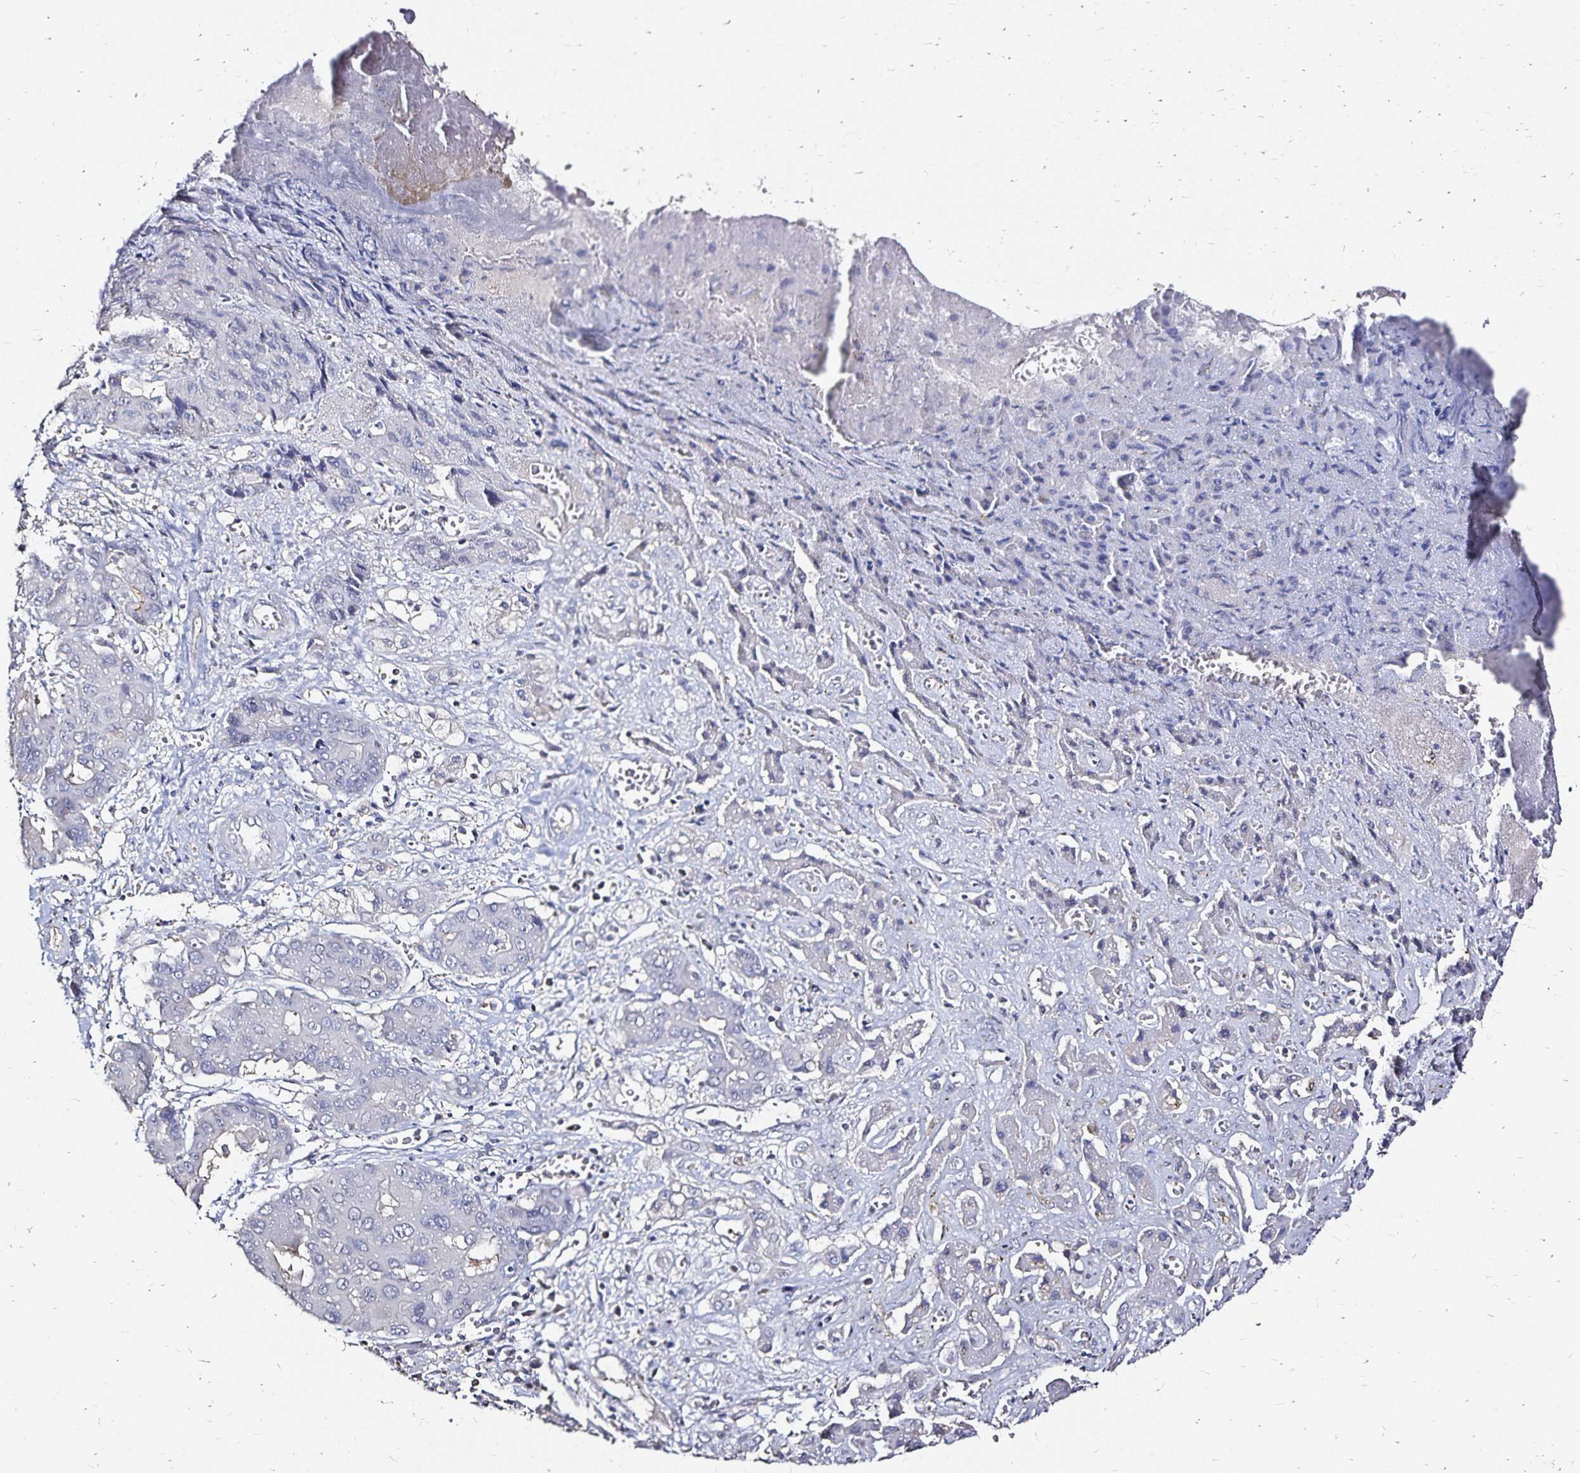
{"staining": {"intensity": "negative", "quantity": "none", "location": "none"}, "tissue": "liver cancer", "cell_type": "Tumor cells", "image_type": "cancer", "snomed": [{"axis": "morphology", "description": "Cholangiocarcinoma"}, {"axis": "topography", "description": "Liver"}], "caption": "Tumor cells are negative for brown protein staining in liver cancer.", "gene": "SLC5A1", "patient": {"sex": "male", "age": 67}}